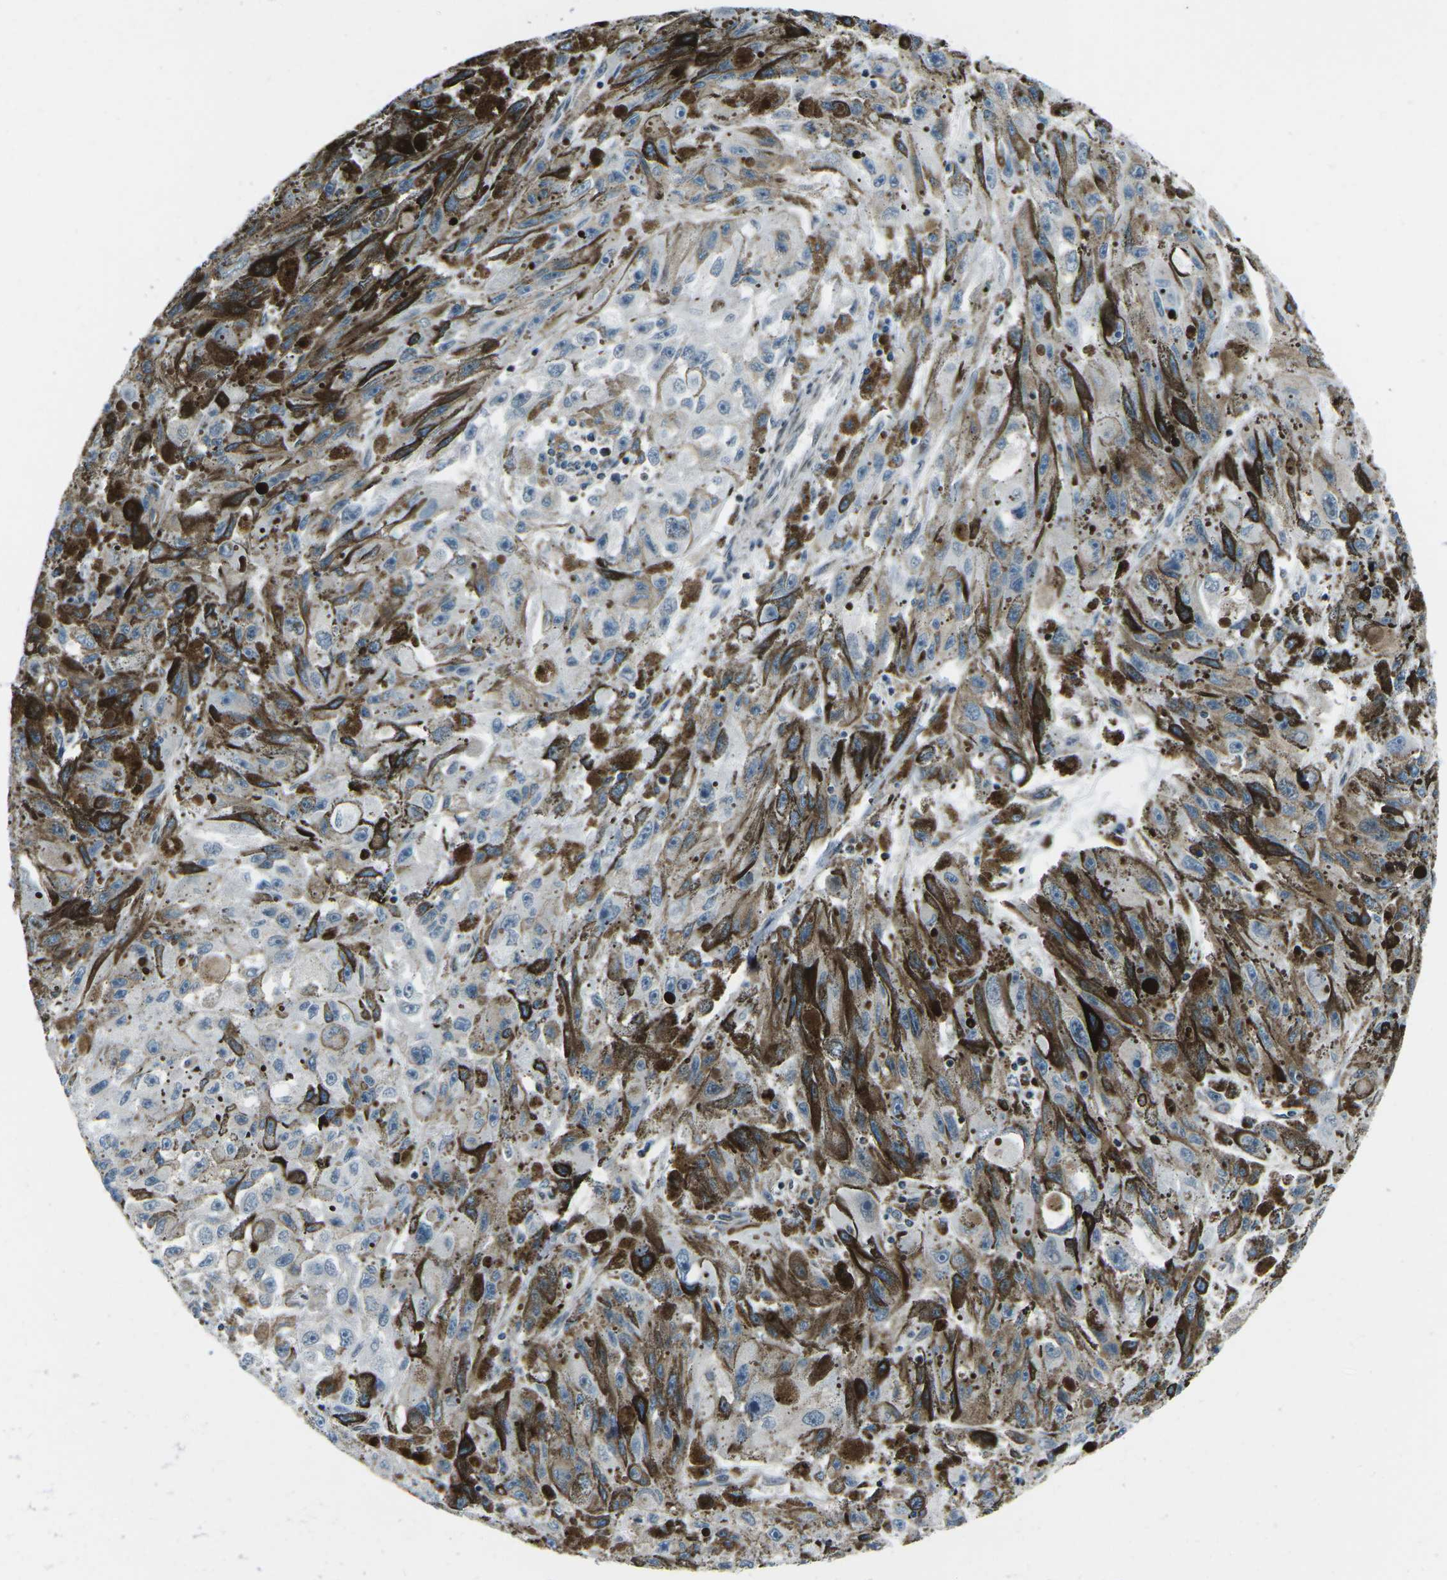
{"staining": {"intensity": "negative", "quantity": "none", "location": "none"}, "tissue": "melanoma", "cell_type": "Tumor cells", "image_type": "cancer", "snomed": [{"axis": "morphology", "description": "Malignant melanoma, NOS"}, {"axis": "topography", "description": "Skin"}], "caption": "High magnification brightfield microscopy of malignant melanoma stained with DAB (brown) and counterstained with hematoxylin (blue): tumor cells show no significant expression. (Brightfield microscopy of DAB (3,3'-diaminobenzidine) immunohistochemistry (IHC) at high magnification).", "gene": "RFESD", "patient": {"sex": "female", "age": 104}}